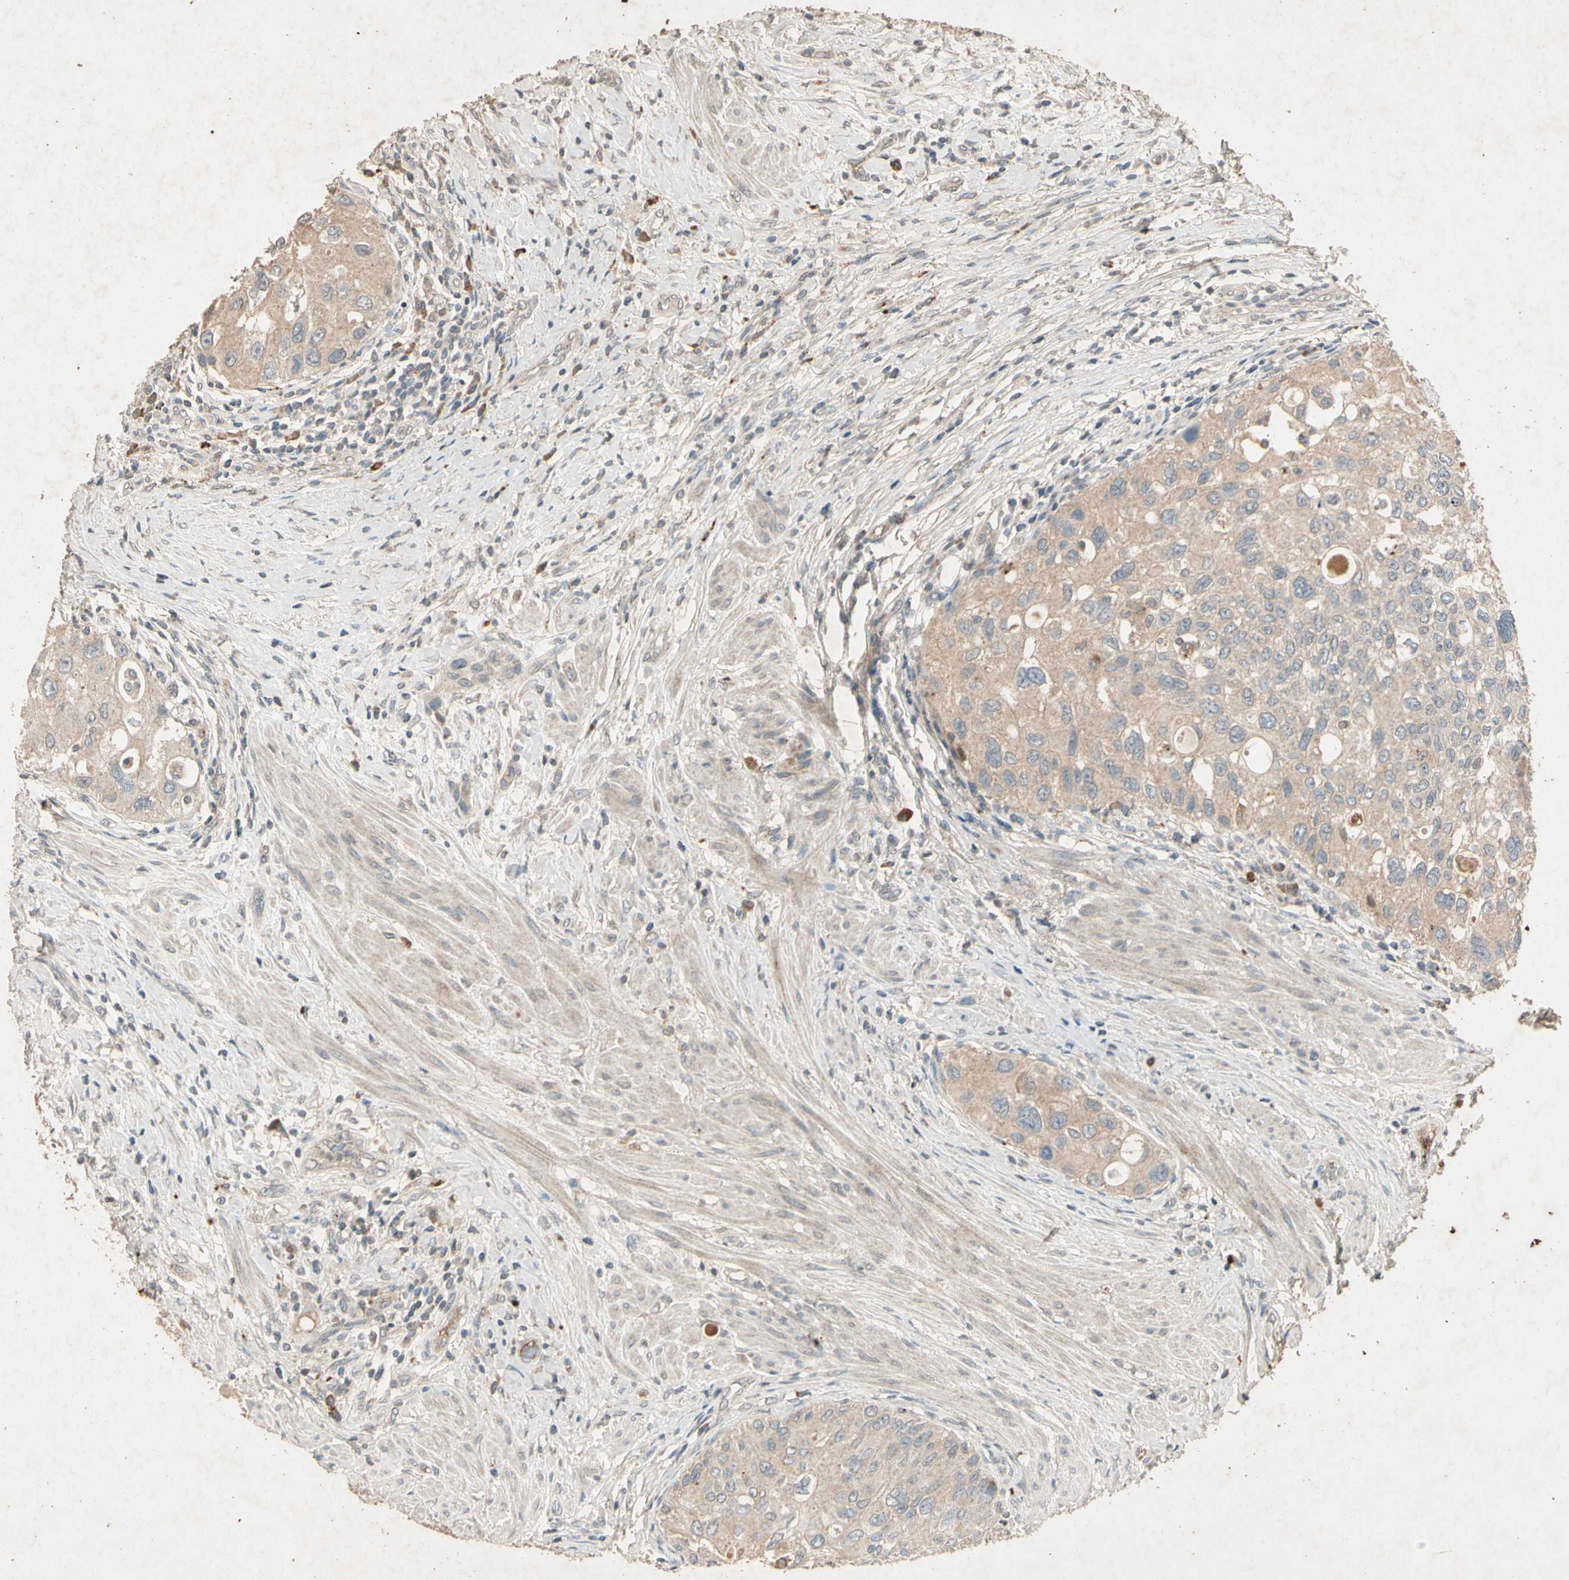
{"staining": {"intensity": "weak", "quantity": ">75%", "location": "cytoplasmic/membranous"}, "tissue": "urothelial cancer", "cell_type": "Tumor cells", "image_type": "cancer", "snomed": [{"axis": "morphology", "description": "Urothelial carcinoma, High grade"}, {"axis": "topography", "description": "Urinary bladder"}], "caption": "High-grade urothelial carcinoma tissue reveals weak cytoplasmic/membranous positivity in about >75% of tumor cells, visualized by immunohistochemistry.", "gene": "GPLD1", "patient": {"sex": "female", "age": 56}}